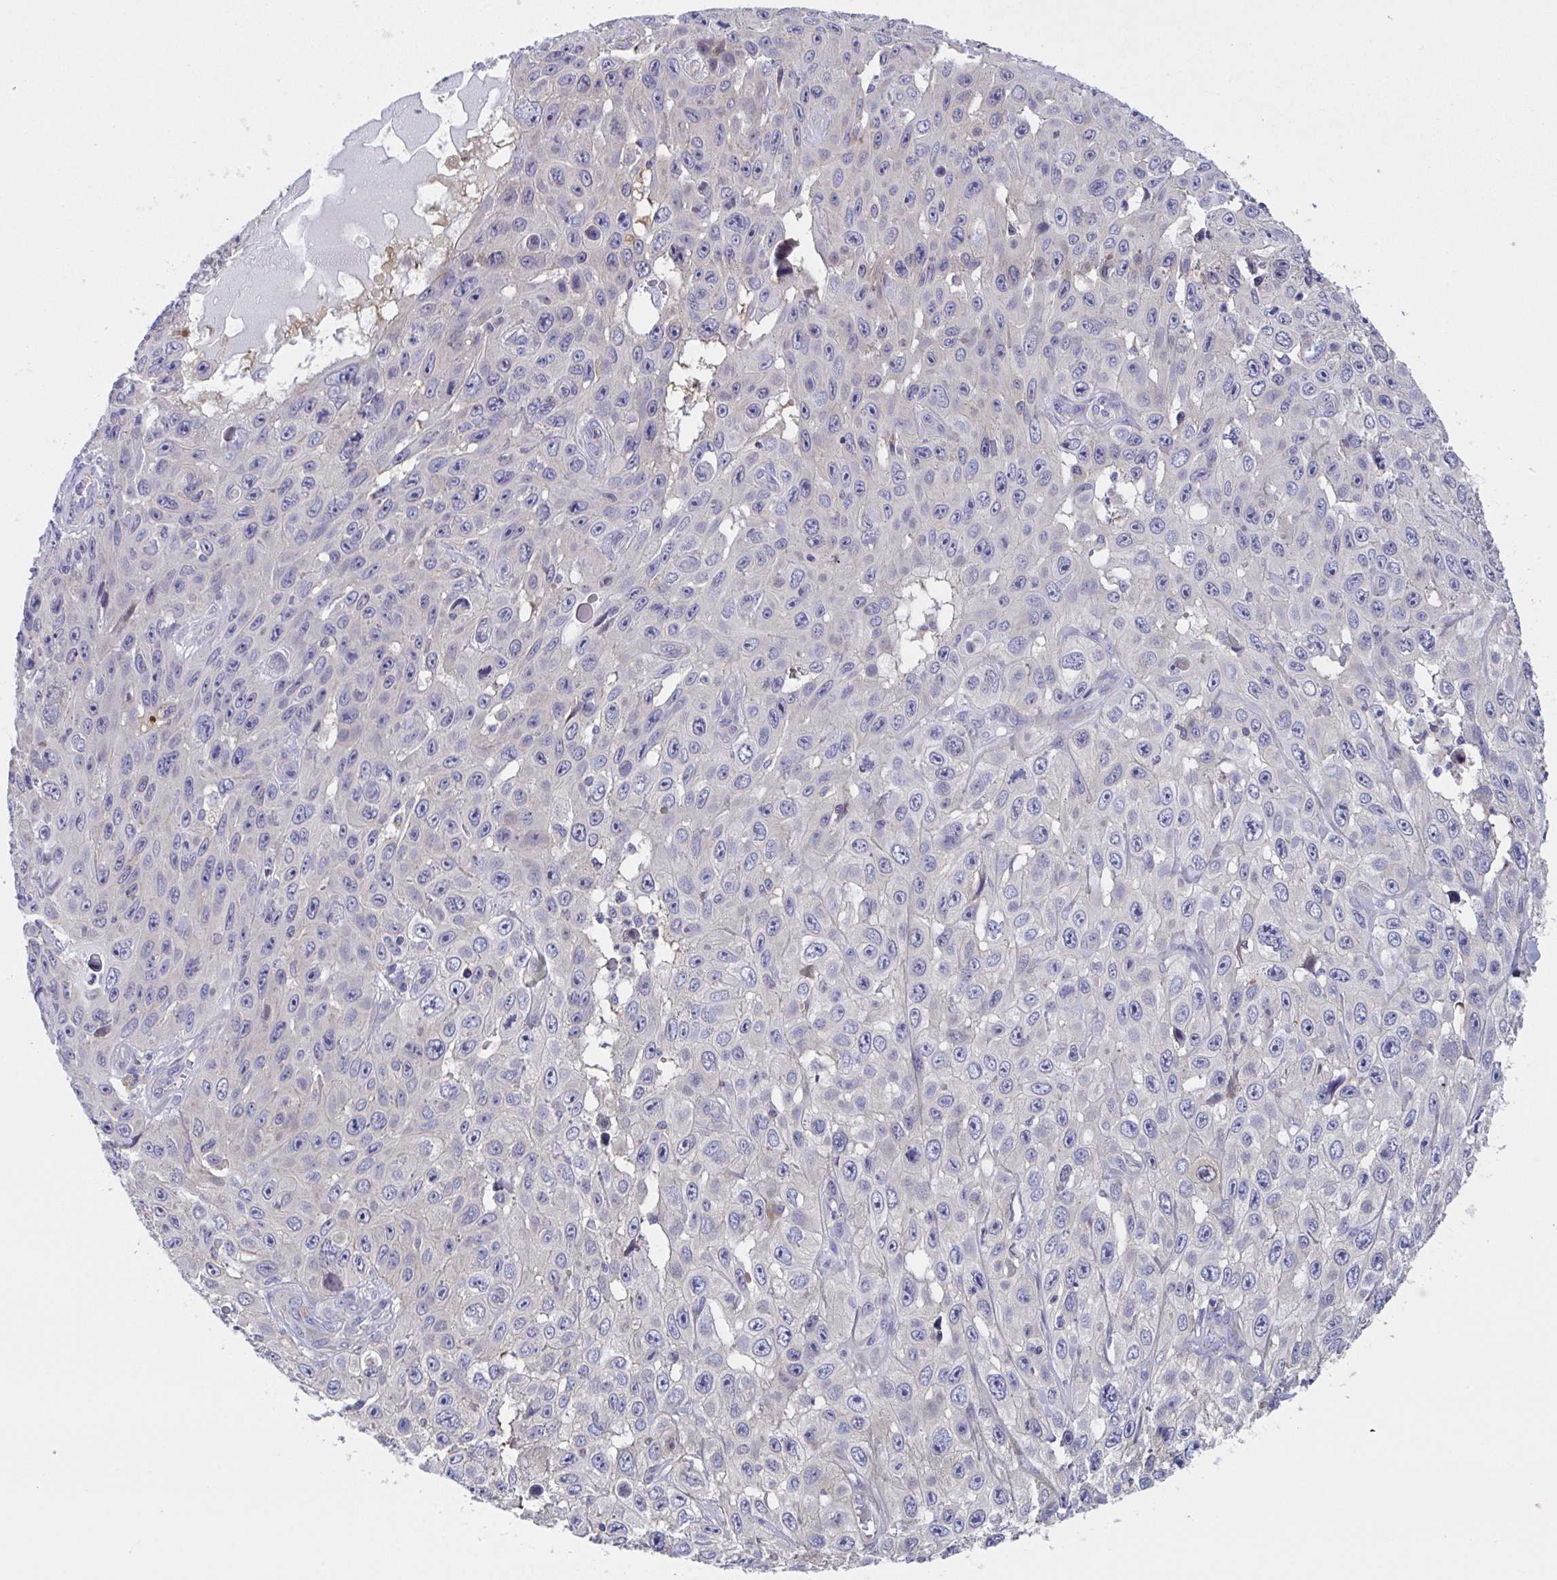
{"staining": {"intensity": "negative", "quantity": "none", "location": "none"}, "tissue": "skin cancer", "cell_type": "Tumor cells", "image_type": "cancer", "snomed": [{"axis": "morphology", "description": "Squamous cell carcinoma, NOS"}, {"axis": "topography", "description": "Skin"}], "caption": "Photomicrograph shows no protein staining in tumor cells of skin squamous cell carcinoma tissue. Brightfield microscopy of IHC stained with DAB (brown) and hematoxylin (blue), captured at high magnification.", "gene": "P2RX3", "patient": {"sex": "male", "age": 82}}